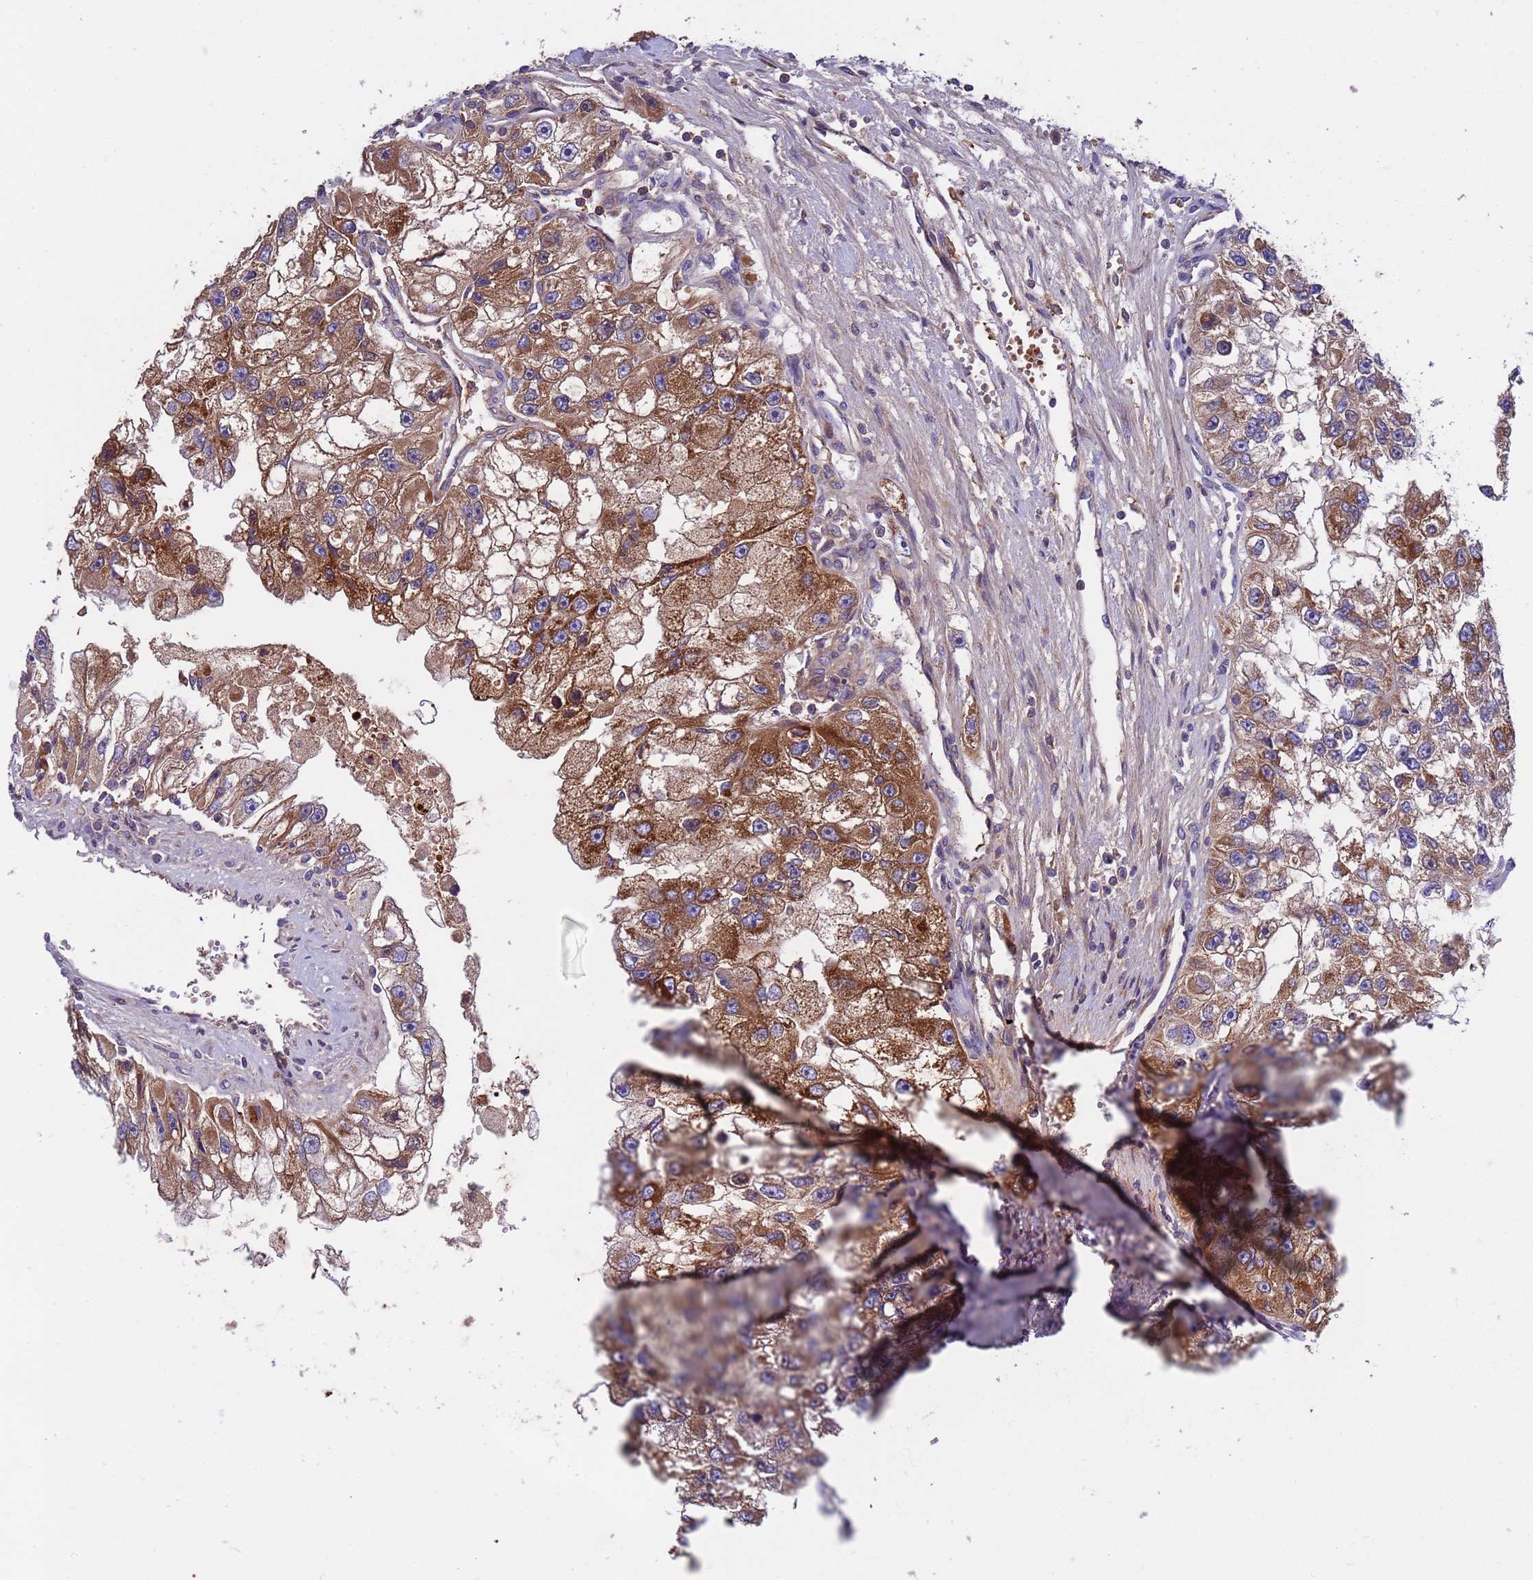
{"staining": {"intensity": "moderate", "quantity": ">75%", "location": "cytoplasmic/membranous"}, "tissue": "renal cancer", "cell_type": "Tumor cells", "image_type": "cancer", "snomed": [{"axis": "morphology", "description": "Adenocarcinoma, NOS"}, {"axis": "topography", "description": "Kidney"}], "caption": "IHC of human adenocarcinoma (renal) exhibits medium levels of moderate cytoplasmic/membranous expression in about >75% of tumor cells. (brown staining indicates protein expression, while blue staining denotes nuclei).", "gene": "PARP16", "patient": {"sex": "male", "age": 63}}